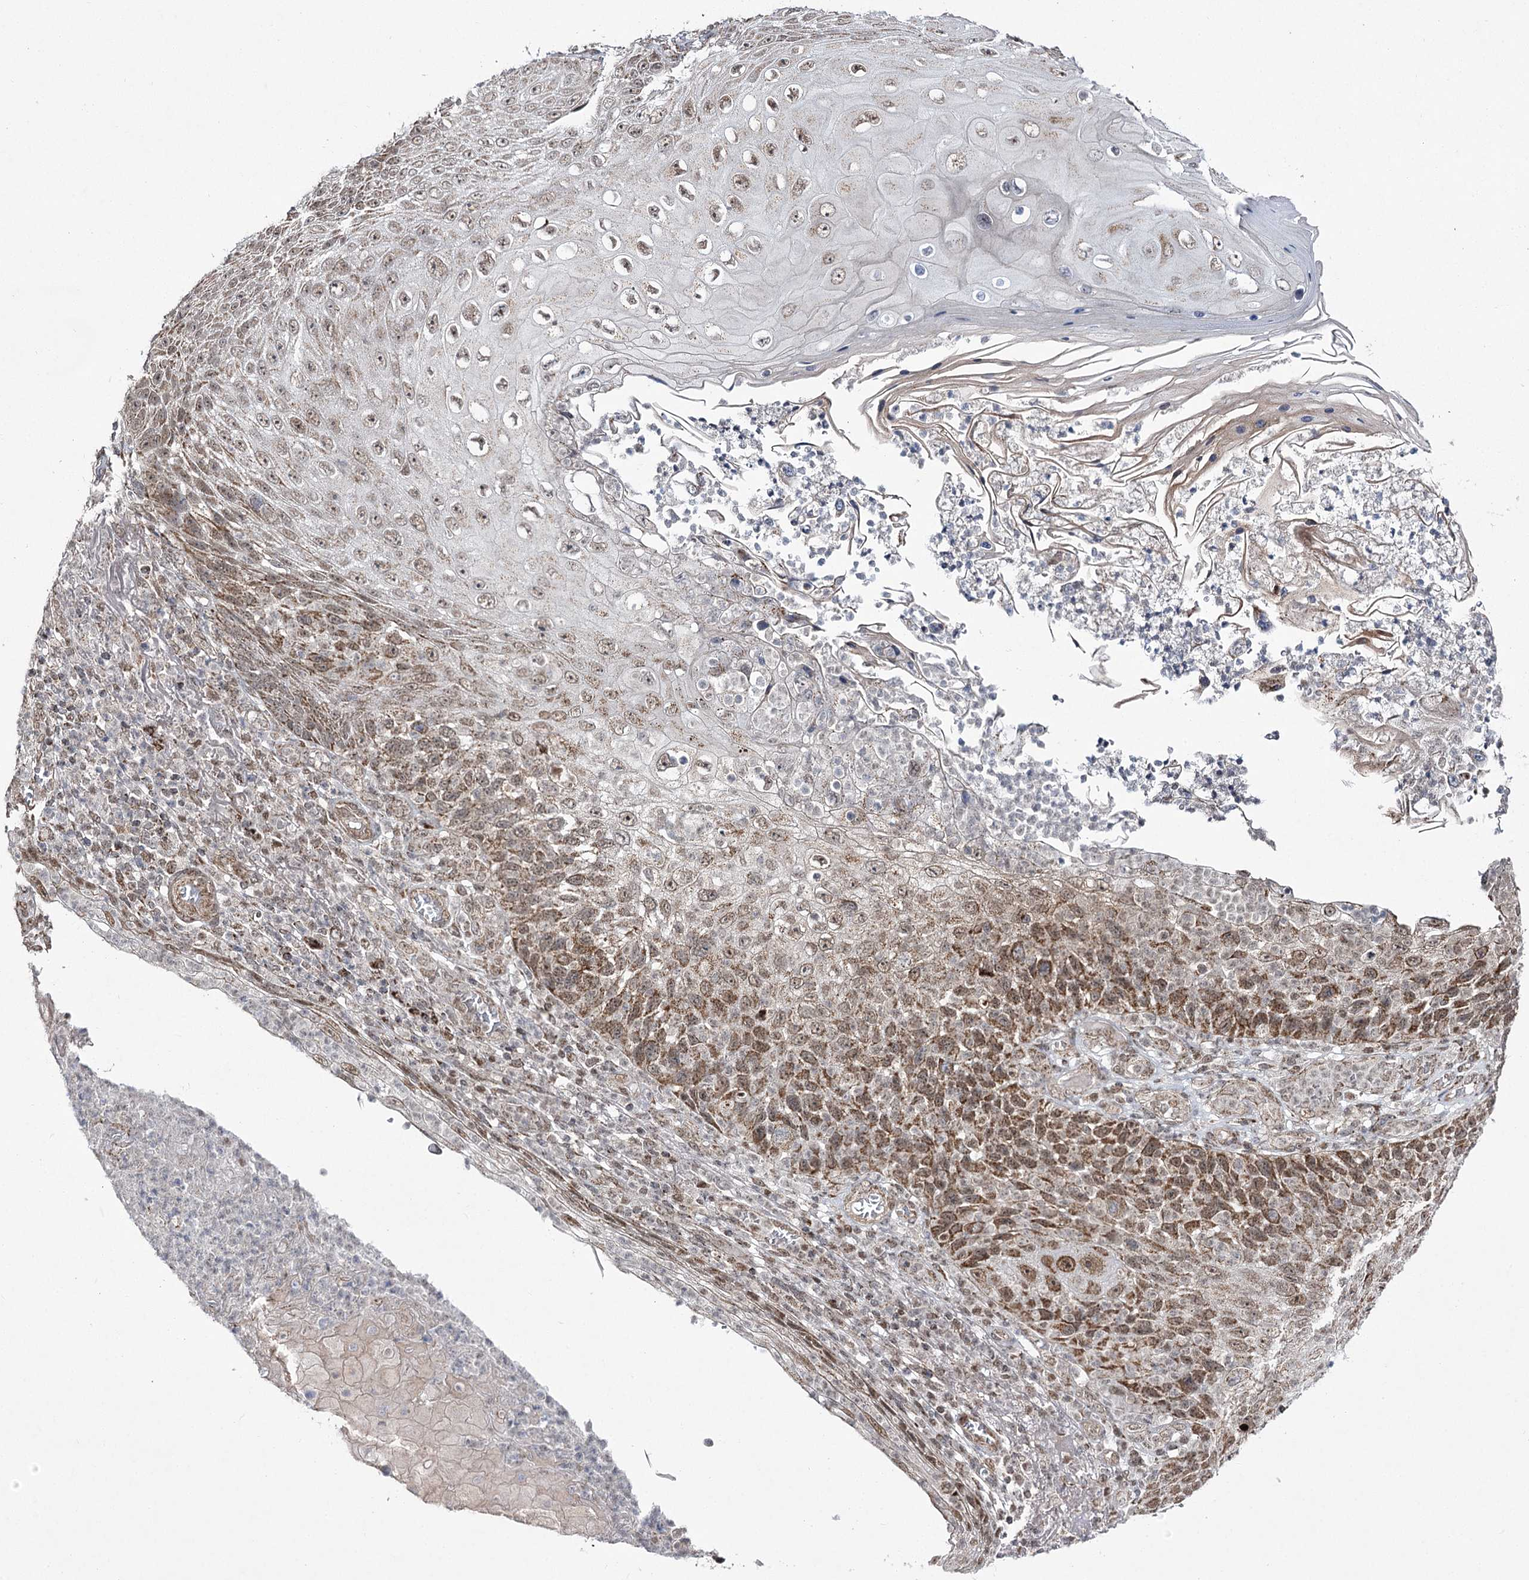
{"staining": {"intensity": "strong", "quantity": "25%-75%", "location": "cytoplasmic/membranous,nuclear"}, "tissue": "skin cancer", "cell_type": "Tumor cells", "image_type": "cancer", "snomed": [{"axis": "morphology", "description": "Squamous cell carcinoma, NOS"}, {"axis": "topography", "description": "Skin"}], "caption": "This photomicrograph exhibits immunohistochemistry (IHC) staining of skin cancer, with high strong cytoplasmic/membranous and nuclear staining in approximately 25%-75% of tumor cells.", "gene": "SLC4A1AP", "patient": {"sex": "female", "age": 88}}